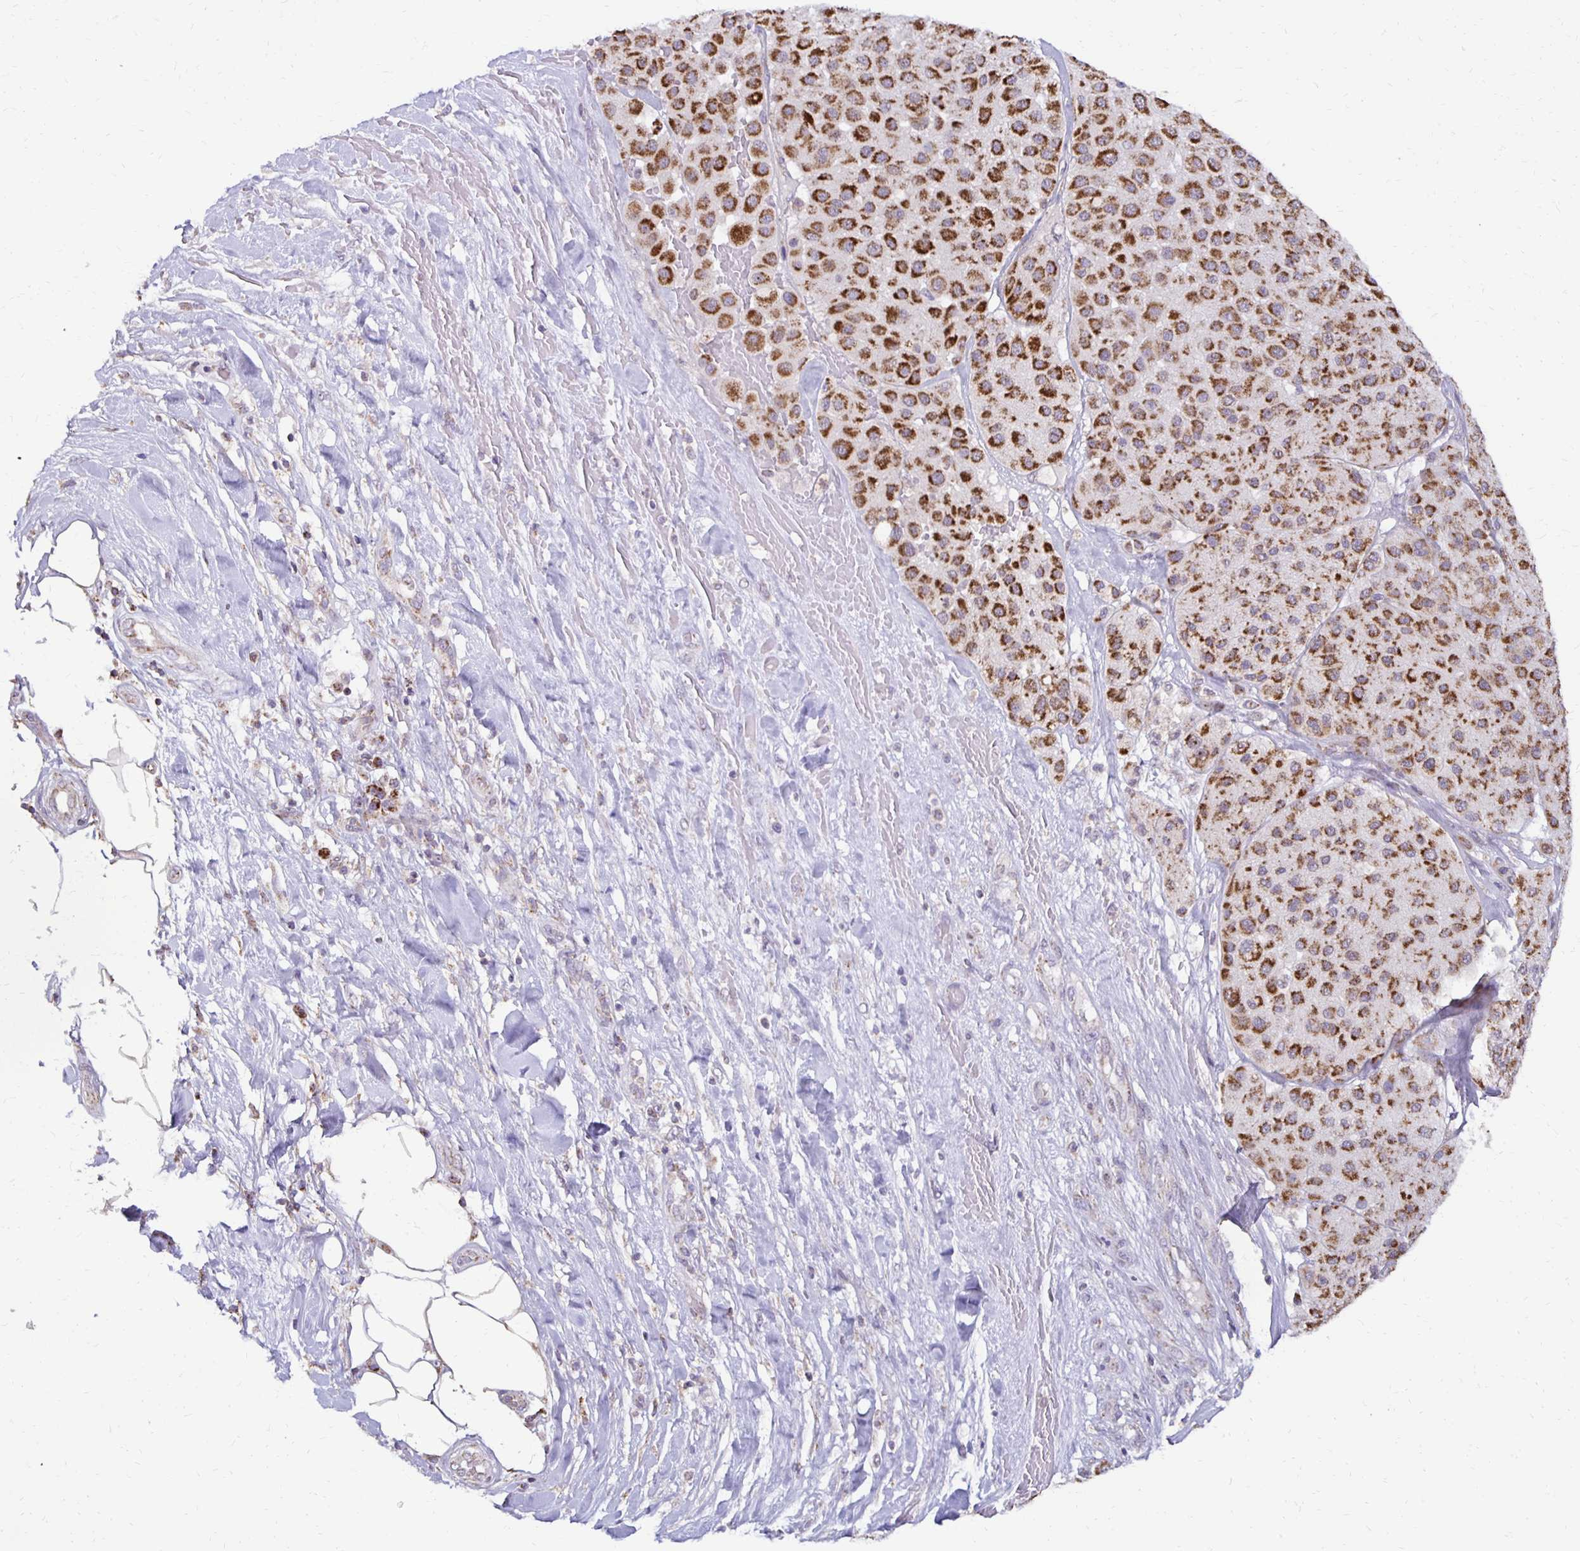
{"staining": {"intensity": "strong", "quantity": ">75%", "location": "cytoplasmic/membranous"}, "tissue": "melanoma", "cell_type": "Tumor cells", "image_type": "cancer", "snomed": [{"axis": "morphology", "description": "Malignant melanoma, Metastatic site"}, {"axis": "topography", "description": "Smooth muscle"}], "caption": "This is a histology image of immunohistochemistry staining of melanoma, which shows strong positivity in the cytoplasmic/membranous of tumor cells.", "gene": "IER3", "patient": {"sex": "male", "age": 41}}